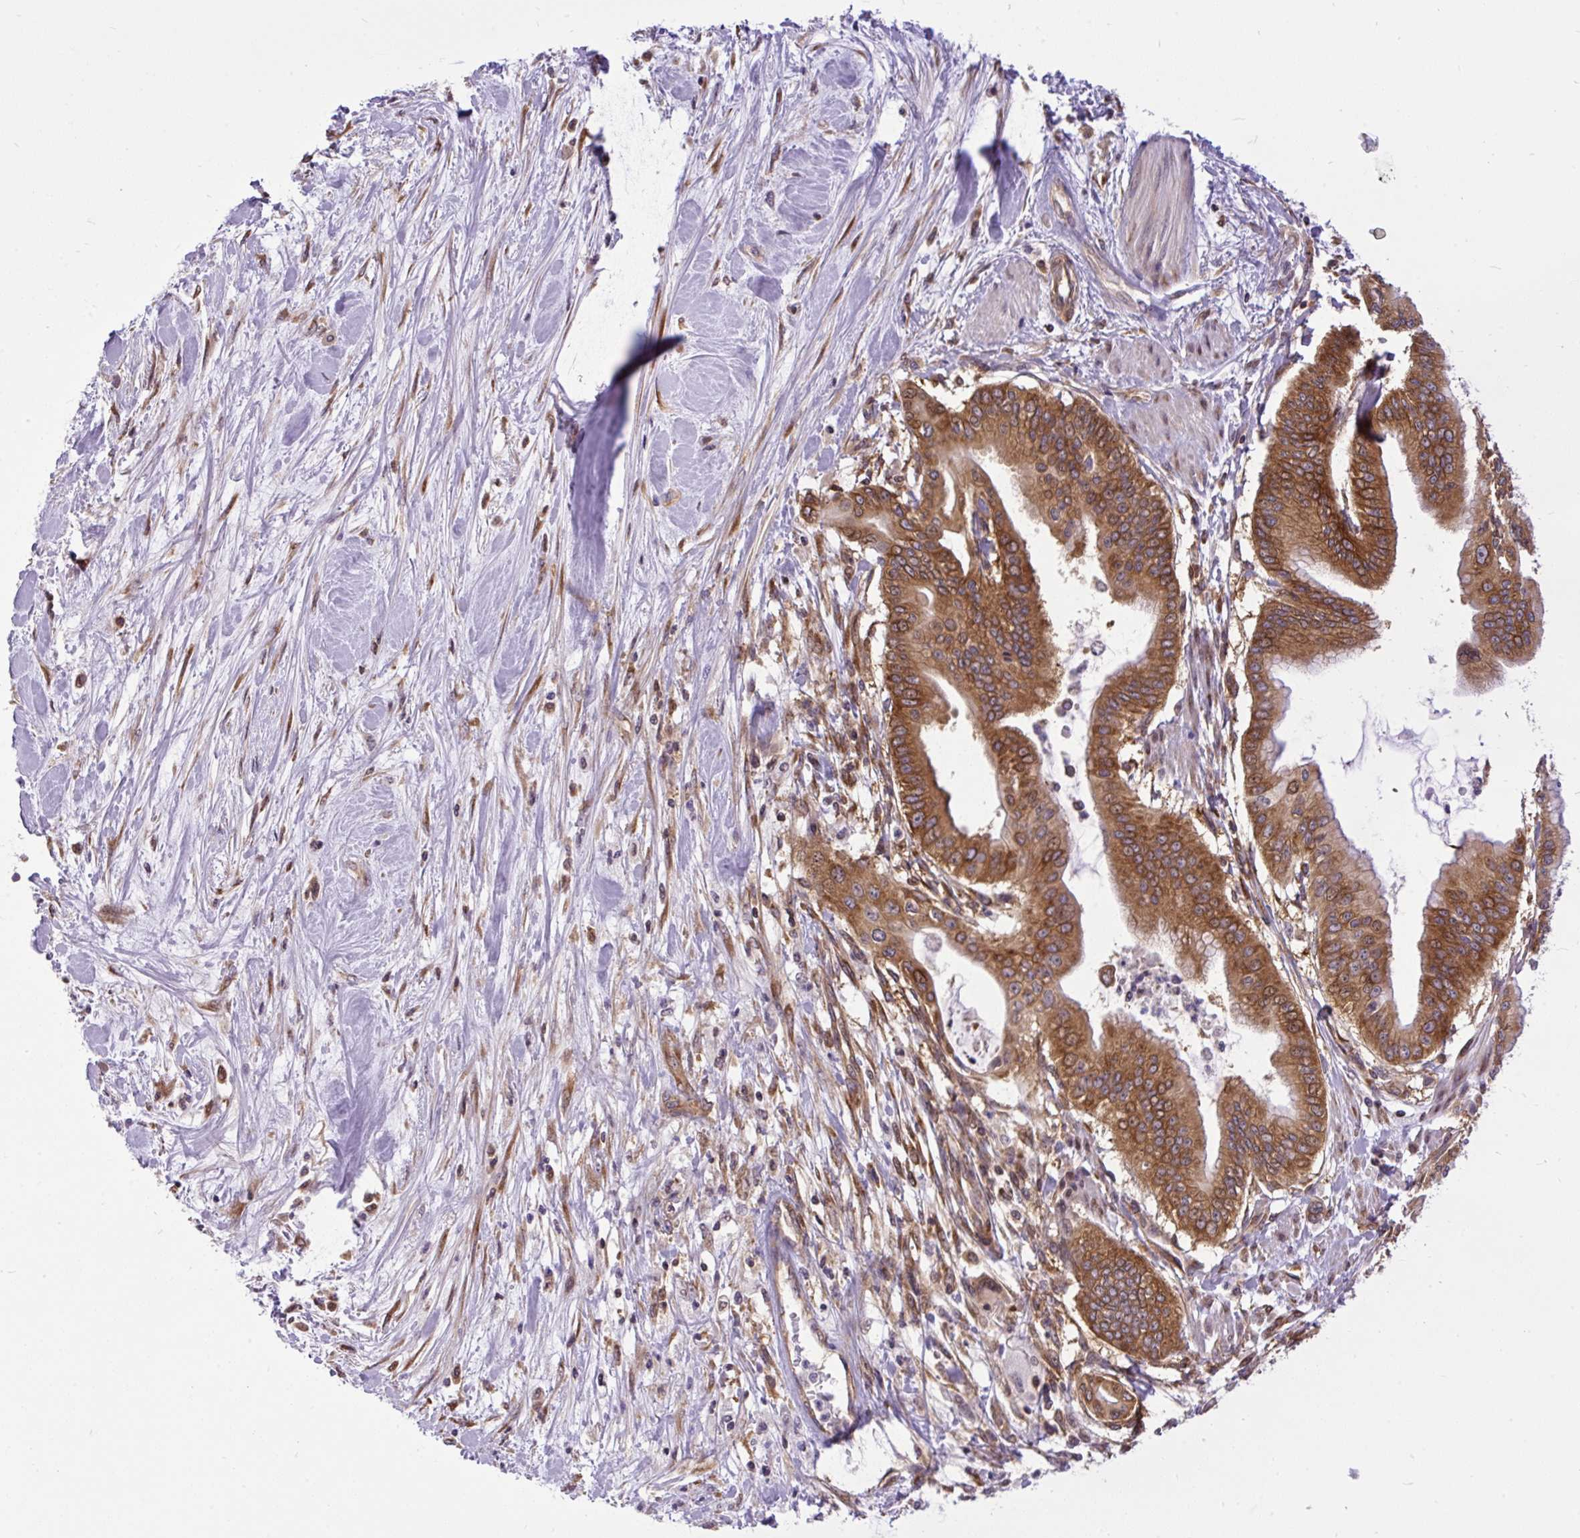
{"staining": {"intensity": "strong", "quantity": ">75%", "location": "cytoplasmic/membranous,nuclear"}, "tissue": "pancreatic cancer", "cell_type": "Tumor cells", "image_type": "cancer", "snomed": [{"axis": "morphology", "description": "Adenocarcinoma, NOS"}, {"axis": "topography", "description": "Pancreas"}], "caption": "Immunohistochemistry (IHC) histopathology image of neoplastic tissue: pancreatic cancer stained using IHC reveals high levels of strong protein expression localized specifically in the cytoplasmic/membranous and nuclear of tumor cells, appearing as a cytoplasmic/membranous and nuclear brown color.", "gene": "TRIM17", "patient": {"sex": "male", "age": 46}}